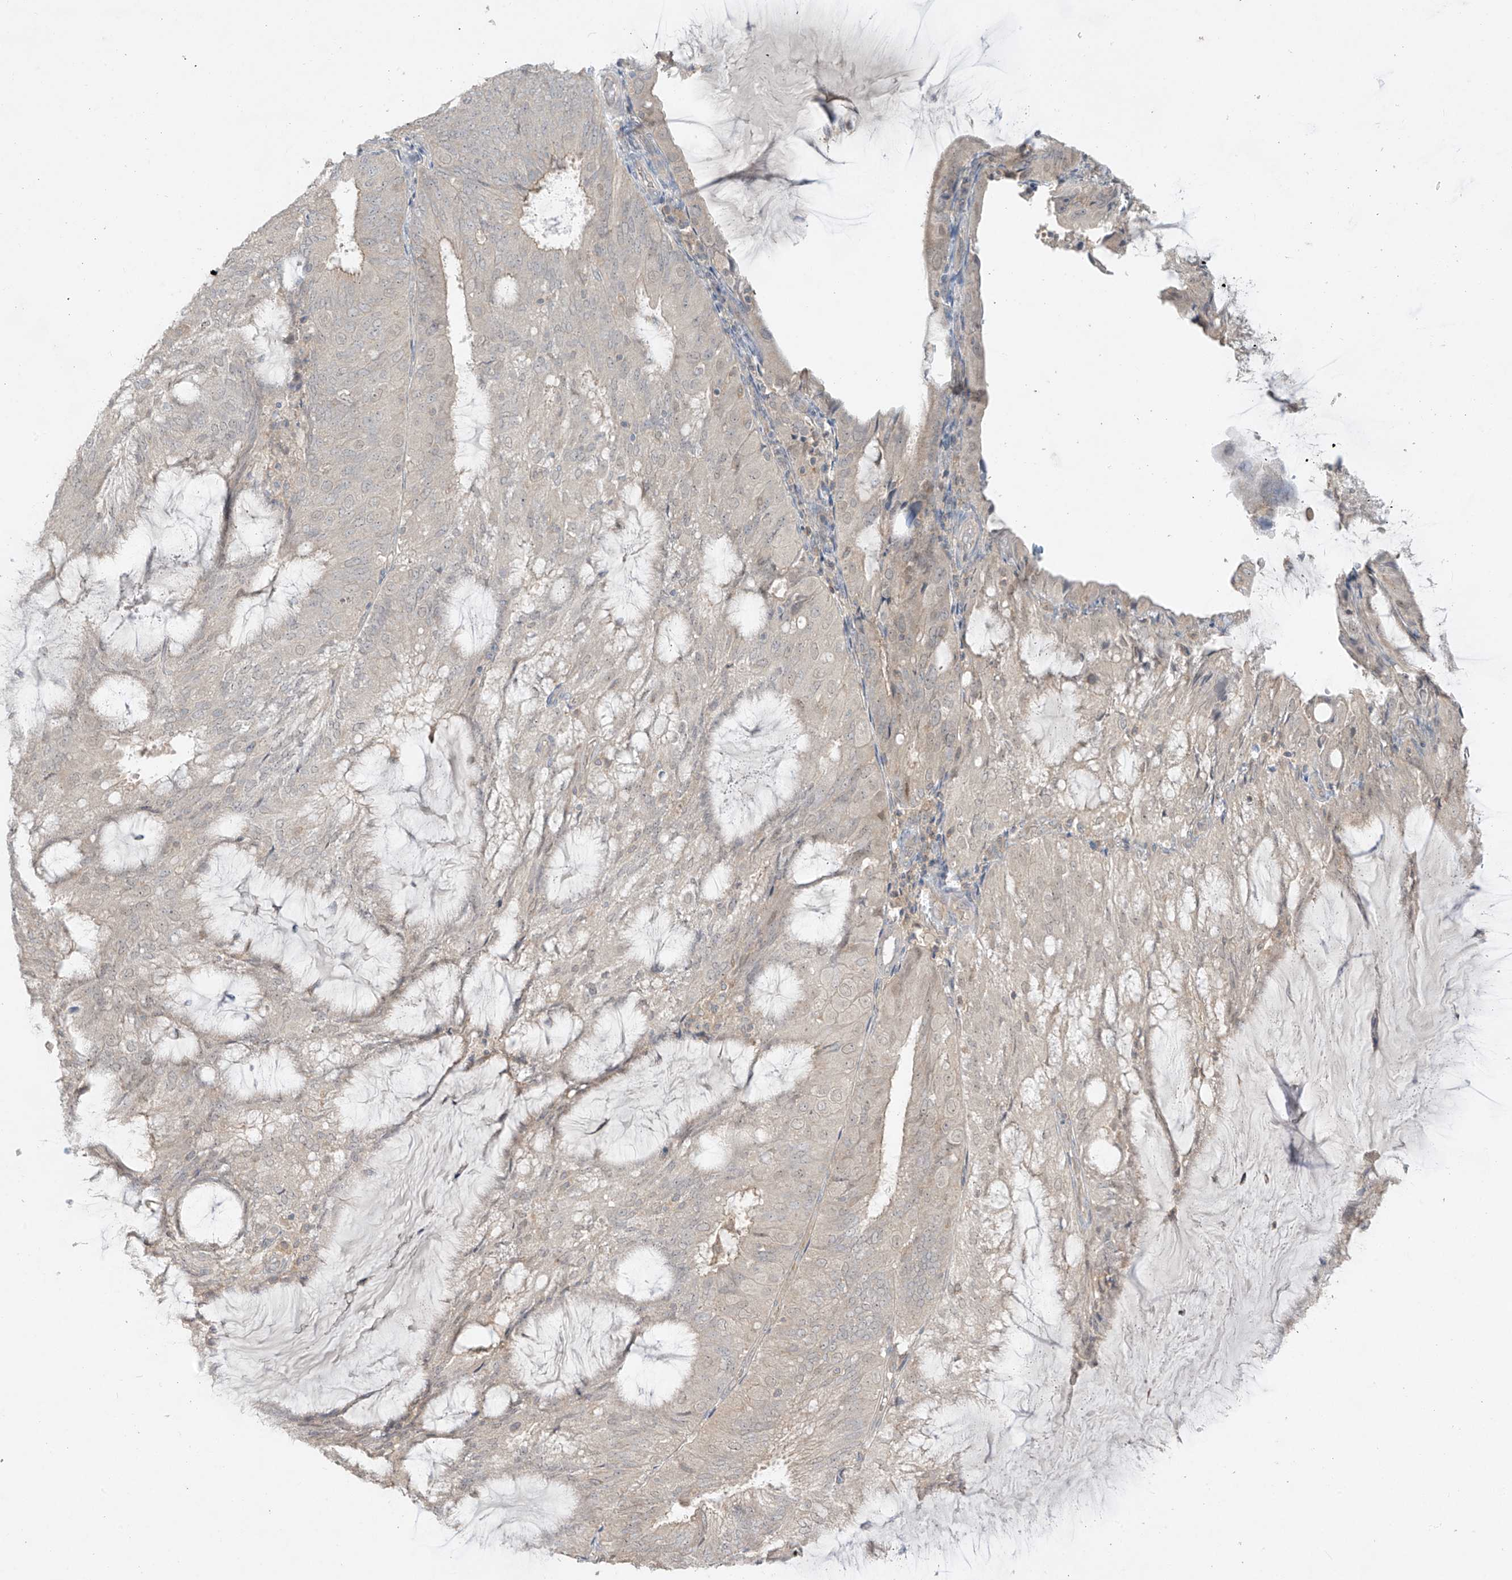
{"staining": {"intensity": "negative", "quantity": "none", "location": "none"}, "tissue": "endometrial cancer", "cell_type": "Tumor cells", "image_type": "cancer", "snomed": [{"axis": "morphology", "description": "Adenocarcinoma, NOS"}, {"axis": "topography", "description": "Endometrium"}], "caption": "An IHC histopathology image of adenocarcinoma (endometrial) is shown. There is no staining in tumor cells of adenocarcinoma (endometrial).", "gene": "ANGEL2", "patient": {"sex": "female", "age": 81}}